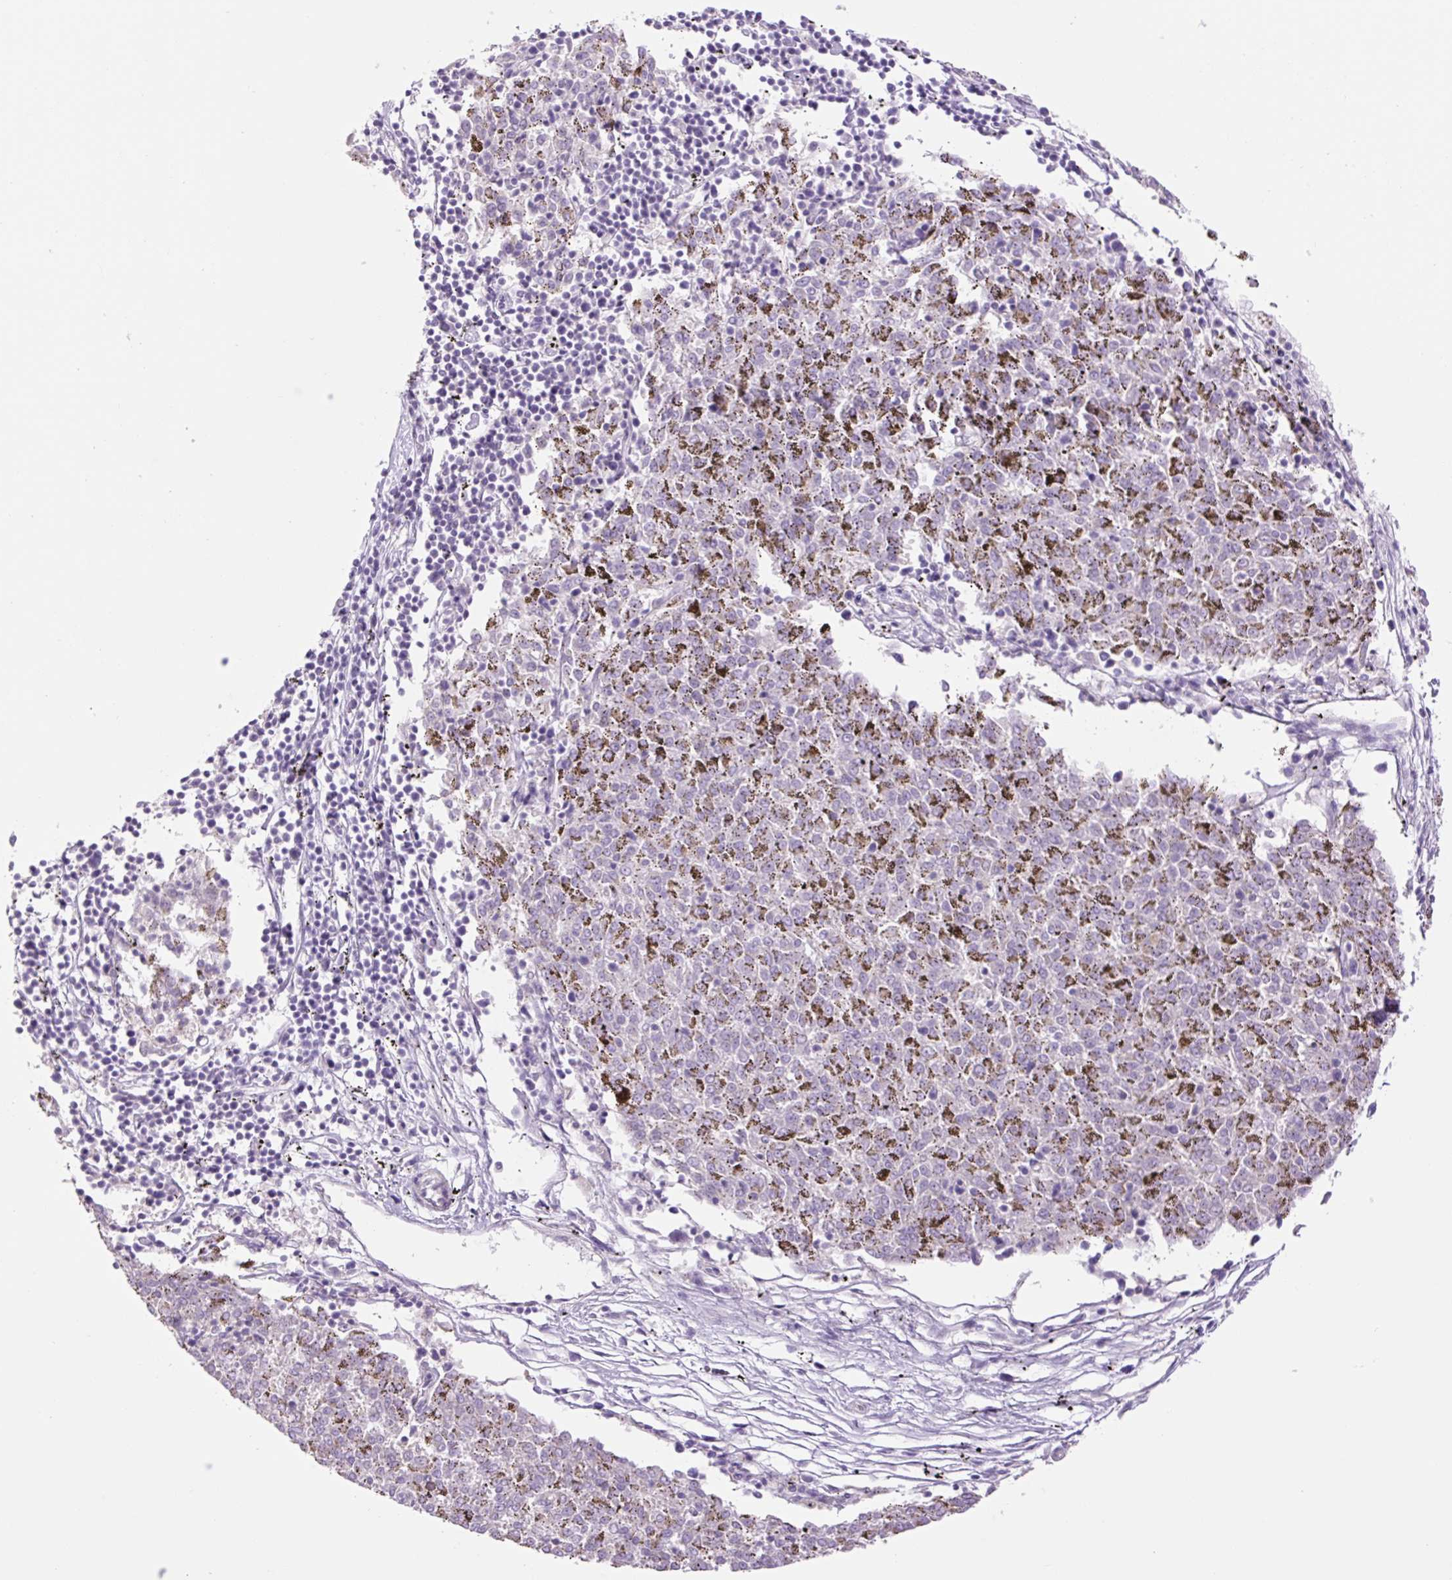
{"staining": {"intensity": "negative", "quantity": "none", "location": "none"}, "tissue": "melanoma", "cell_type": "Tumor cells", "image_type": "cancer", "snomed": [{"axis": "morphology", "description": "Malignant melanoma, NOS"}, {"axis": "topography", "description": "Skin"}], "caption": "The histopathology image displays no staining of tumor cells in melanoma.", "gene": "GRID2", "patient": {"sex": "female", "age": 72}}